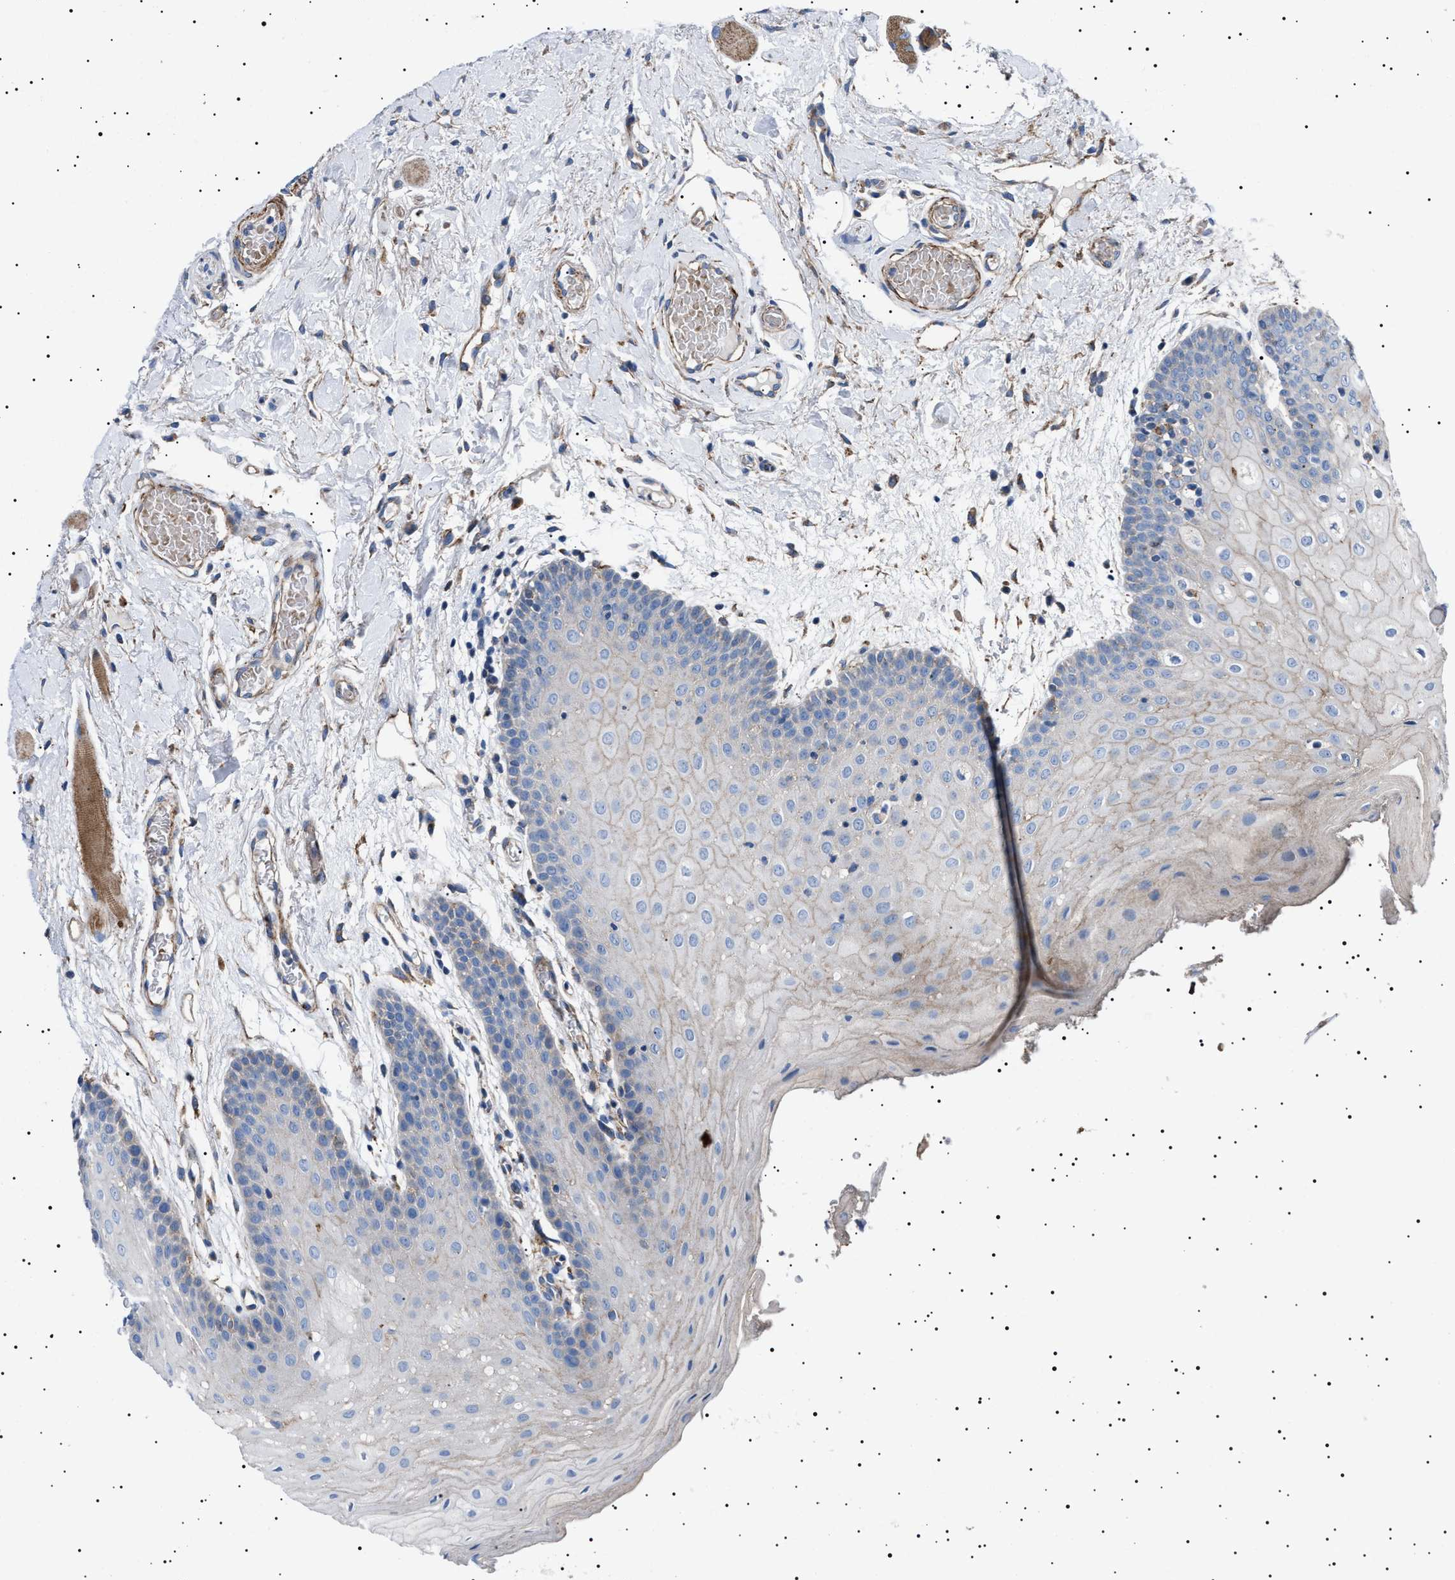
{"staining": {"intensity": "weak", "quantity": "<25%", "location": "cytoplasmic/membranous"}, "tissue": "oral mucosa", "cell_type": "Squamous epithelial cells", "image_type": "normal", "snomed": [{"axis": "morphology", "description": "Normal tissue, NOS"}, {"axis": "morphology", "description": "Squamous cell carcinoma, NOS"}, {"axis": "topography", "description": "Oral tissue"}, {"axis": "topography", "description": "Head-Neck"}], "caption": "The IHC photomicrograph has no significant staining in squamous epithelial cells of oral mucosa.", "gene": "NEU1", "patient": {"sex": "male", "age": 71}}